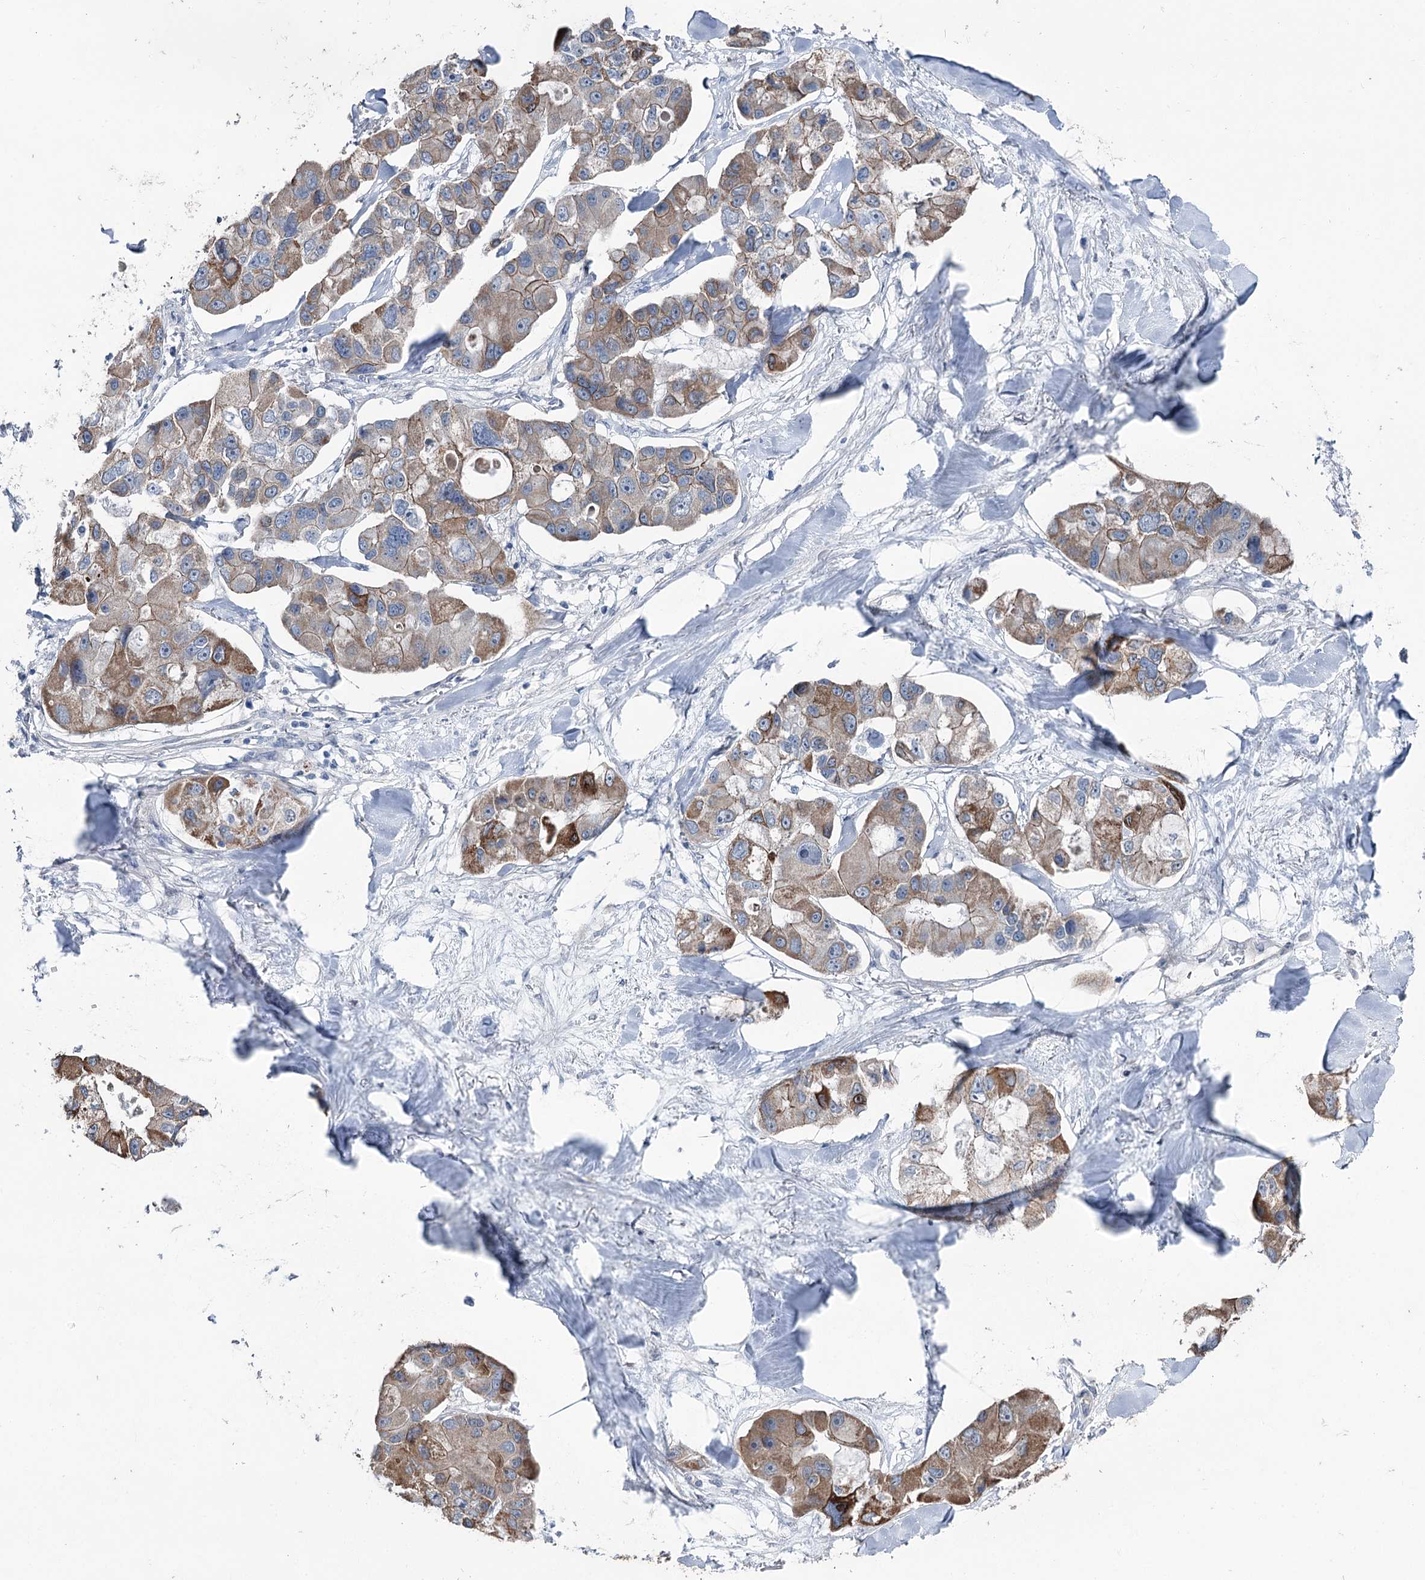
{"staining": {"intensity": "moderate", "quantity": ">75%", "location": "cytoplasmic/membranous"}, "tissue": "lung cancer", "cell_type": "Tumor cells", "image_type": "cancer", "snomed": [{"axis": "morphology", "description": "Adenocarcinoma, NOS"}, {"axis": "topography", "description": "Lung"}], "caption": "An image of lung cancer (adenocarcinoma) stained for a protein displays moderate cytoplasmic/membranous brown staining in tumor cells. (DAB (3,3'-diaminobenzidine) = brown stain, brightfield microscopy at high magnification).", "gene": "FAM120B", "patient": {"sex": "female", "age": 54}}